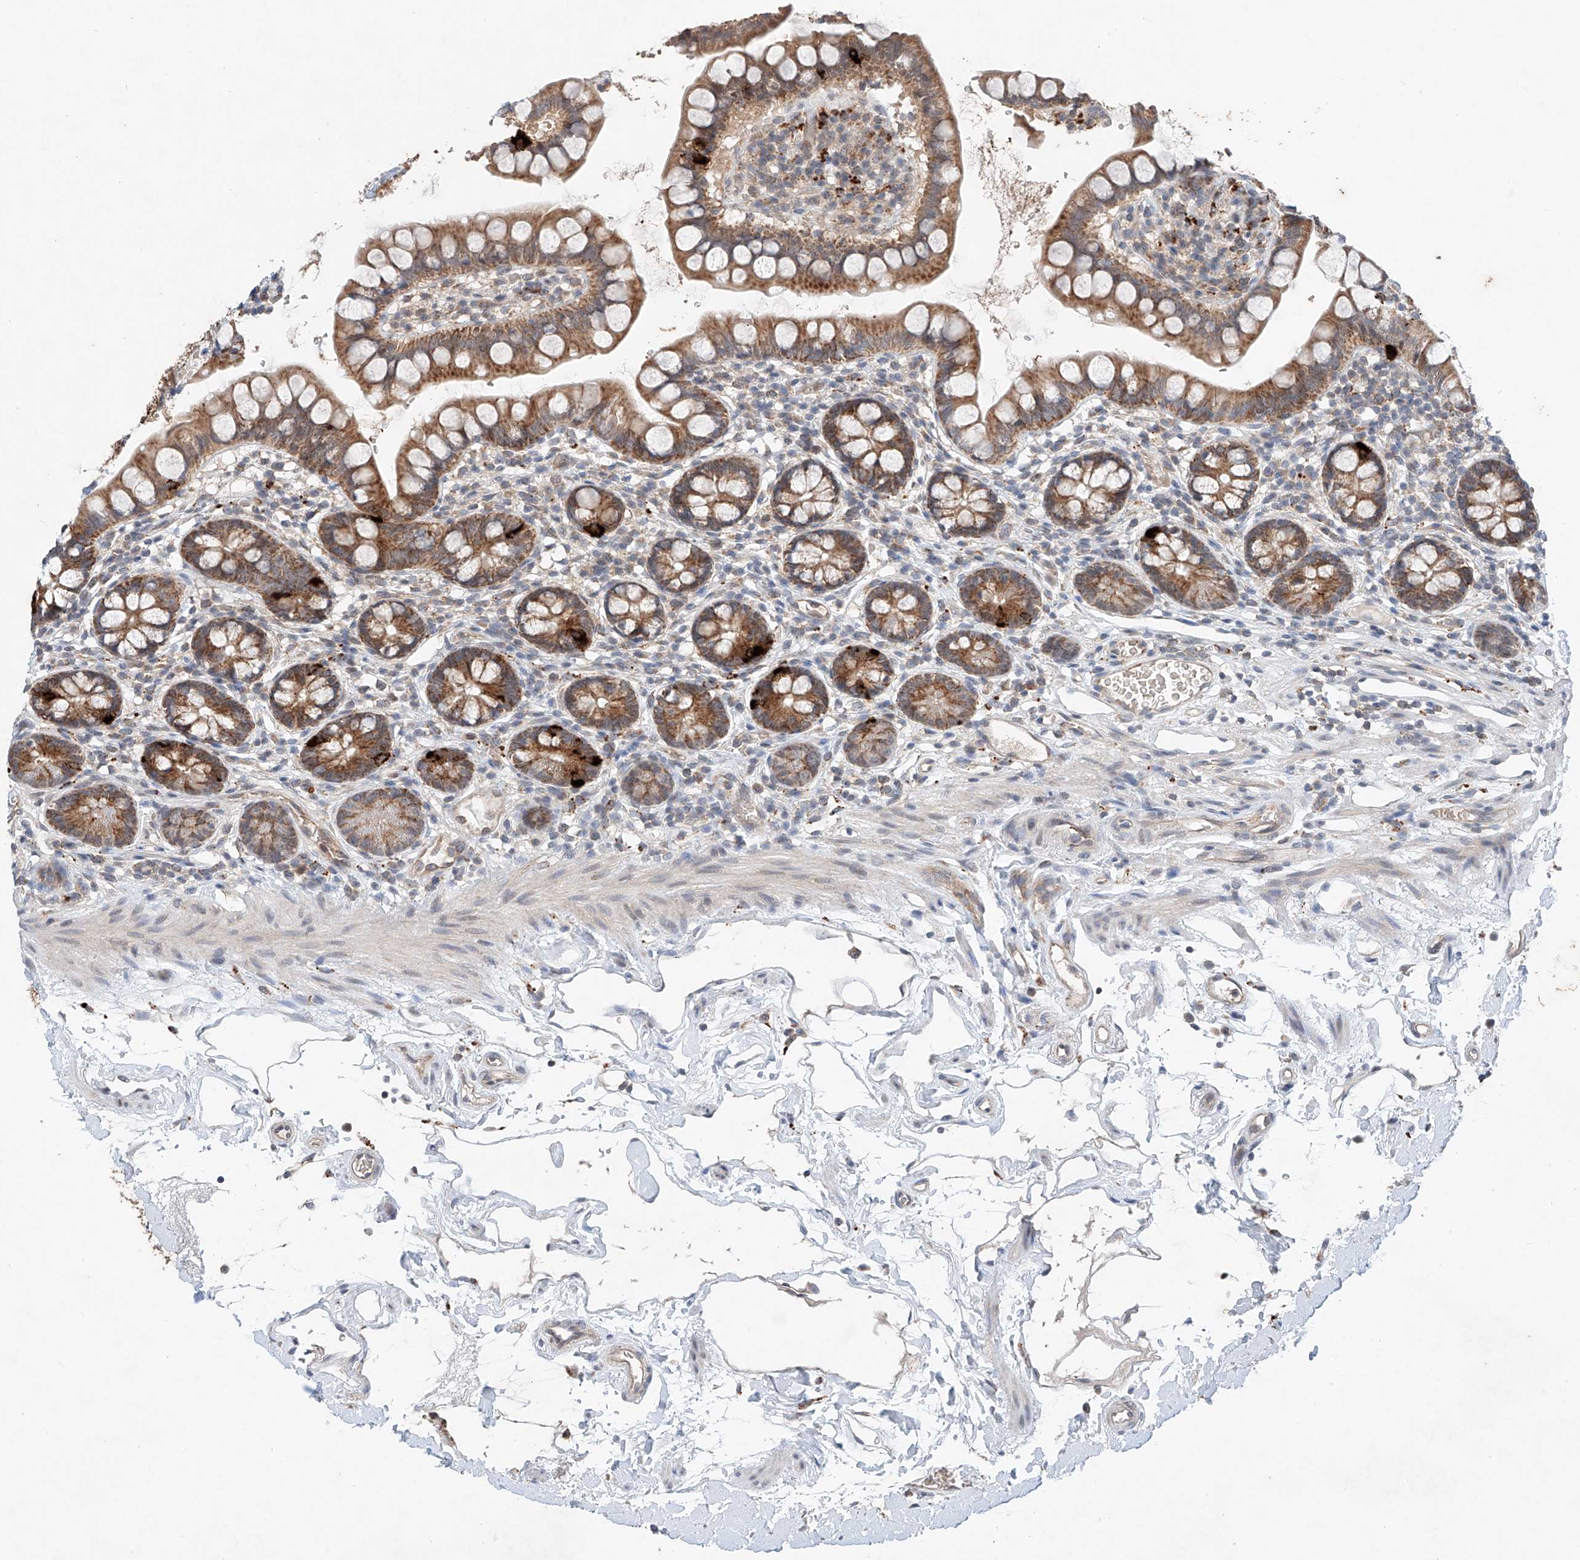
{"staining": {"intensity": "strong", "quantity": "25%-75%", "location": "cytoplasmic/membranous"}, "tissue": "small intestine", "cell_type": "Glandular cells", "image_type": "normal", "snomed": [{"axis": "morphology", "description": "Normal tissue, NOS"}, {"axis": "topography", "description": "Small intestine"}], "caption": "Immunohistochemical staining of benign human small intestine displays 25%-75% levels of strong cytoplasmic/membranous protein expression in approximately 25%-75% of glandular cells.", "gene": "FASTK", "patient": {"sex": "female", "age": 84}}